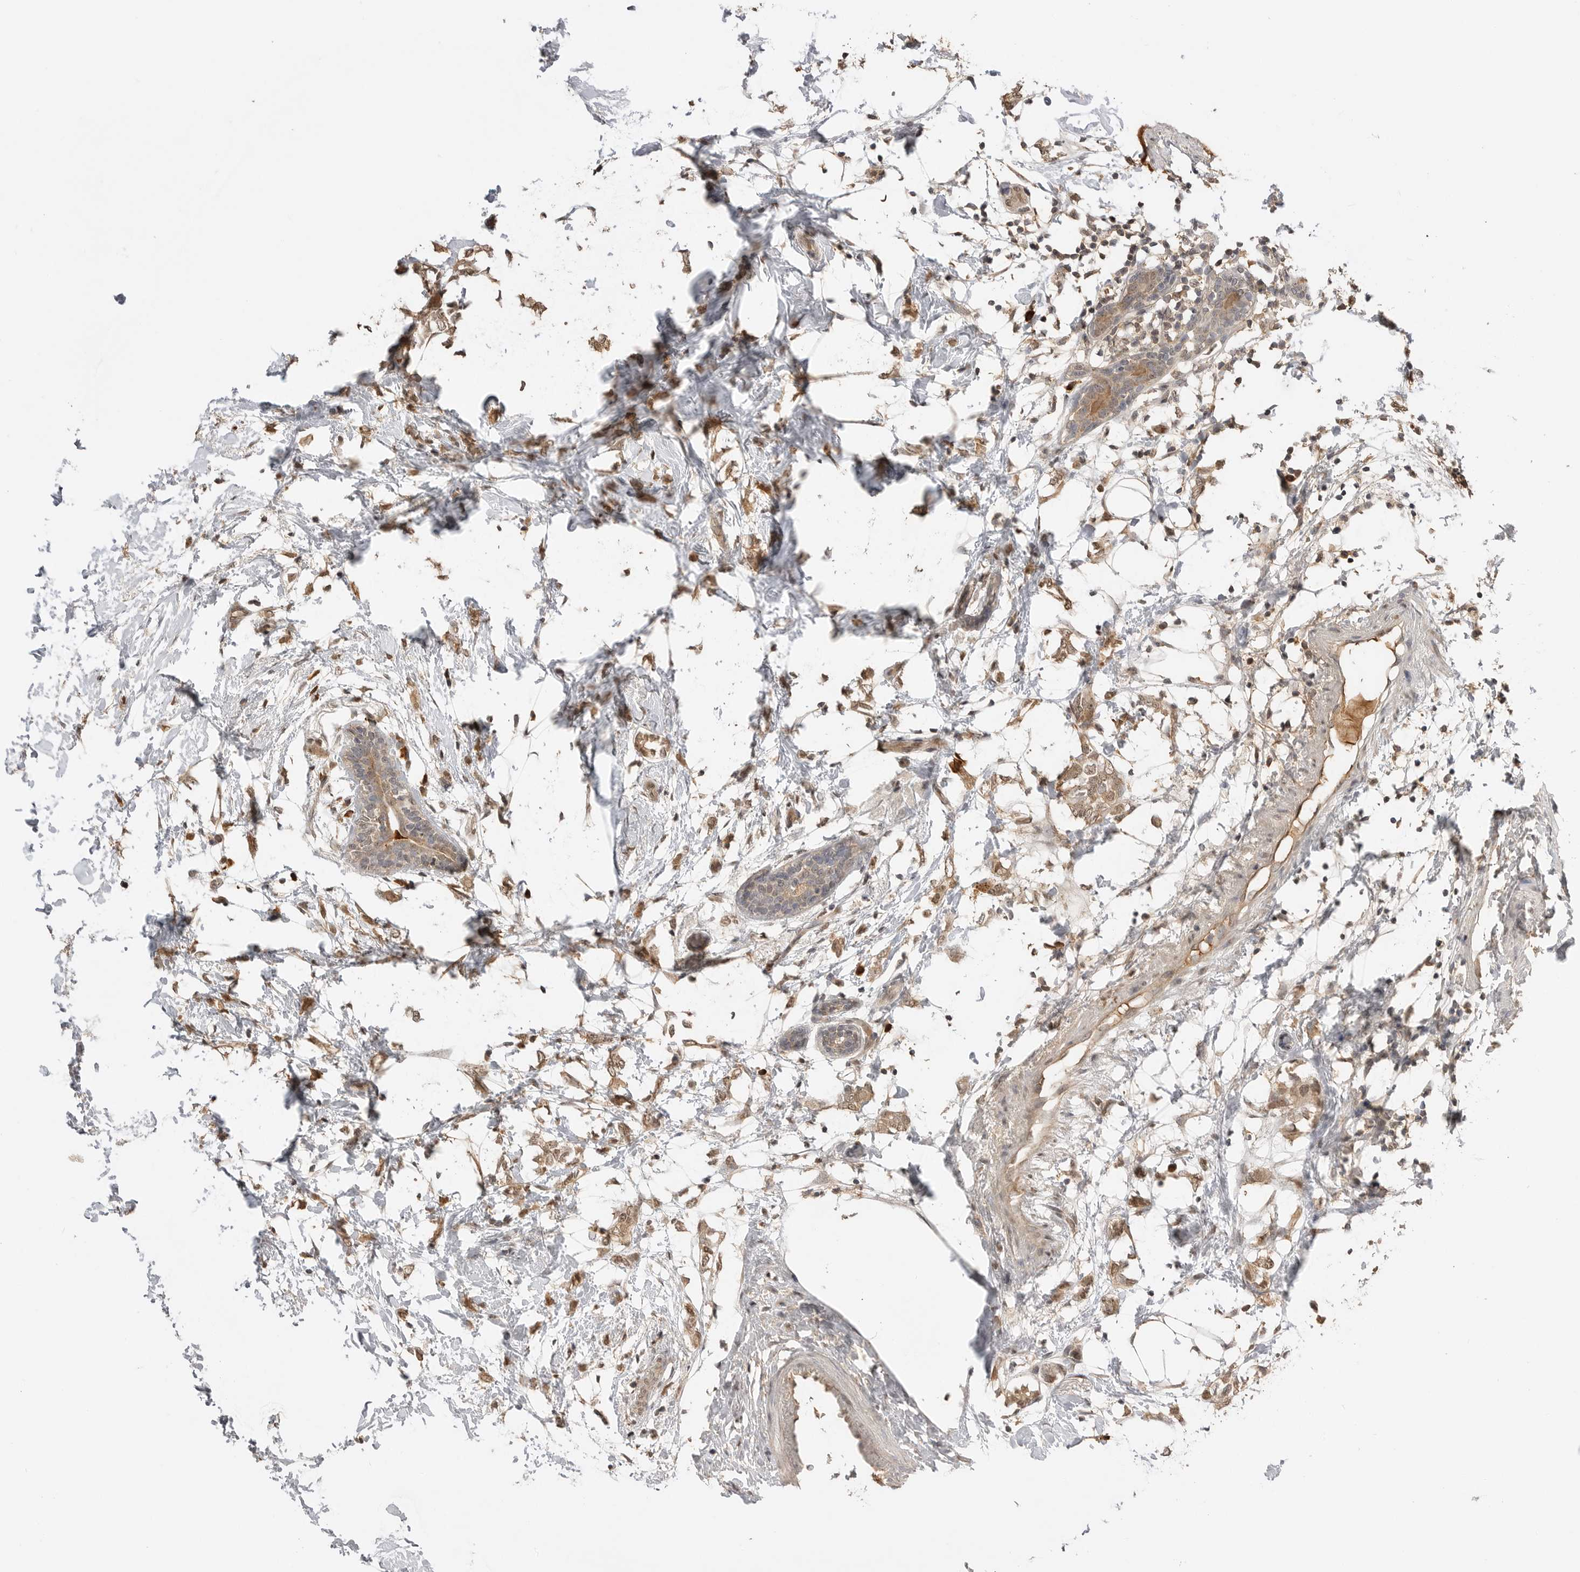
{"staining": {"intensity": "weak", "quantity": ">75%", "location": "cytoplasmic/membranous,nuclear"}, "tissue": "breast cancer", "cell_type": "Tumor cells", "image_type": "cancer", "snomed": [{"axis": "morphology", "description": "Normal tissue, NOS"}, {"axis": "morphology", "description": "Lobular carcinoma"}, {"axis": "topography", "description": "Breast"}], "caption": "This histopathology image exhibits IHC staining of human breast lobular carcinoma, with low weak cytoplasmic/membranous and nuclear expression in about >75% of tumor cells.", "gene": "ASPSCR1", "patient": {"sex": "female", "age": 47}}